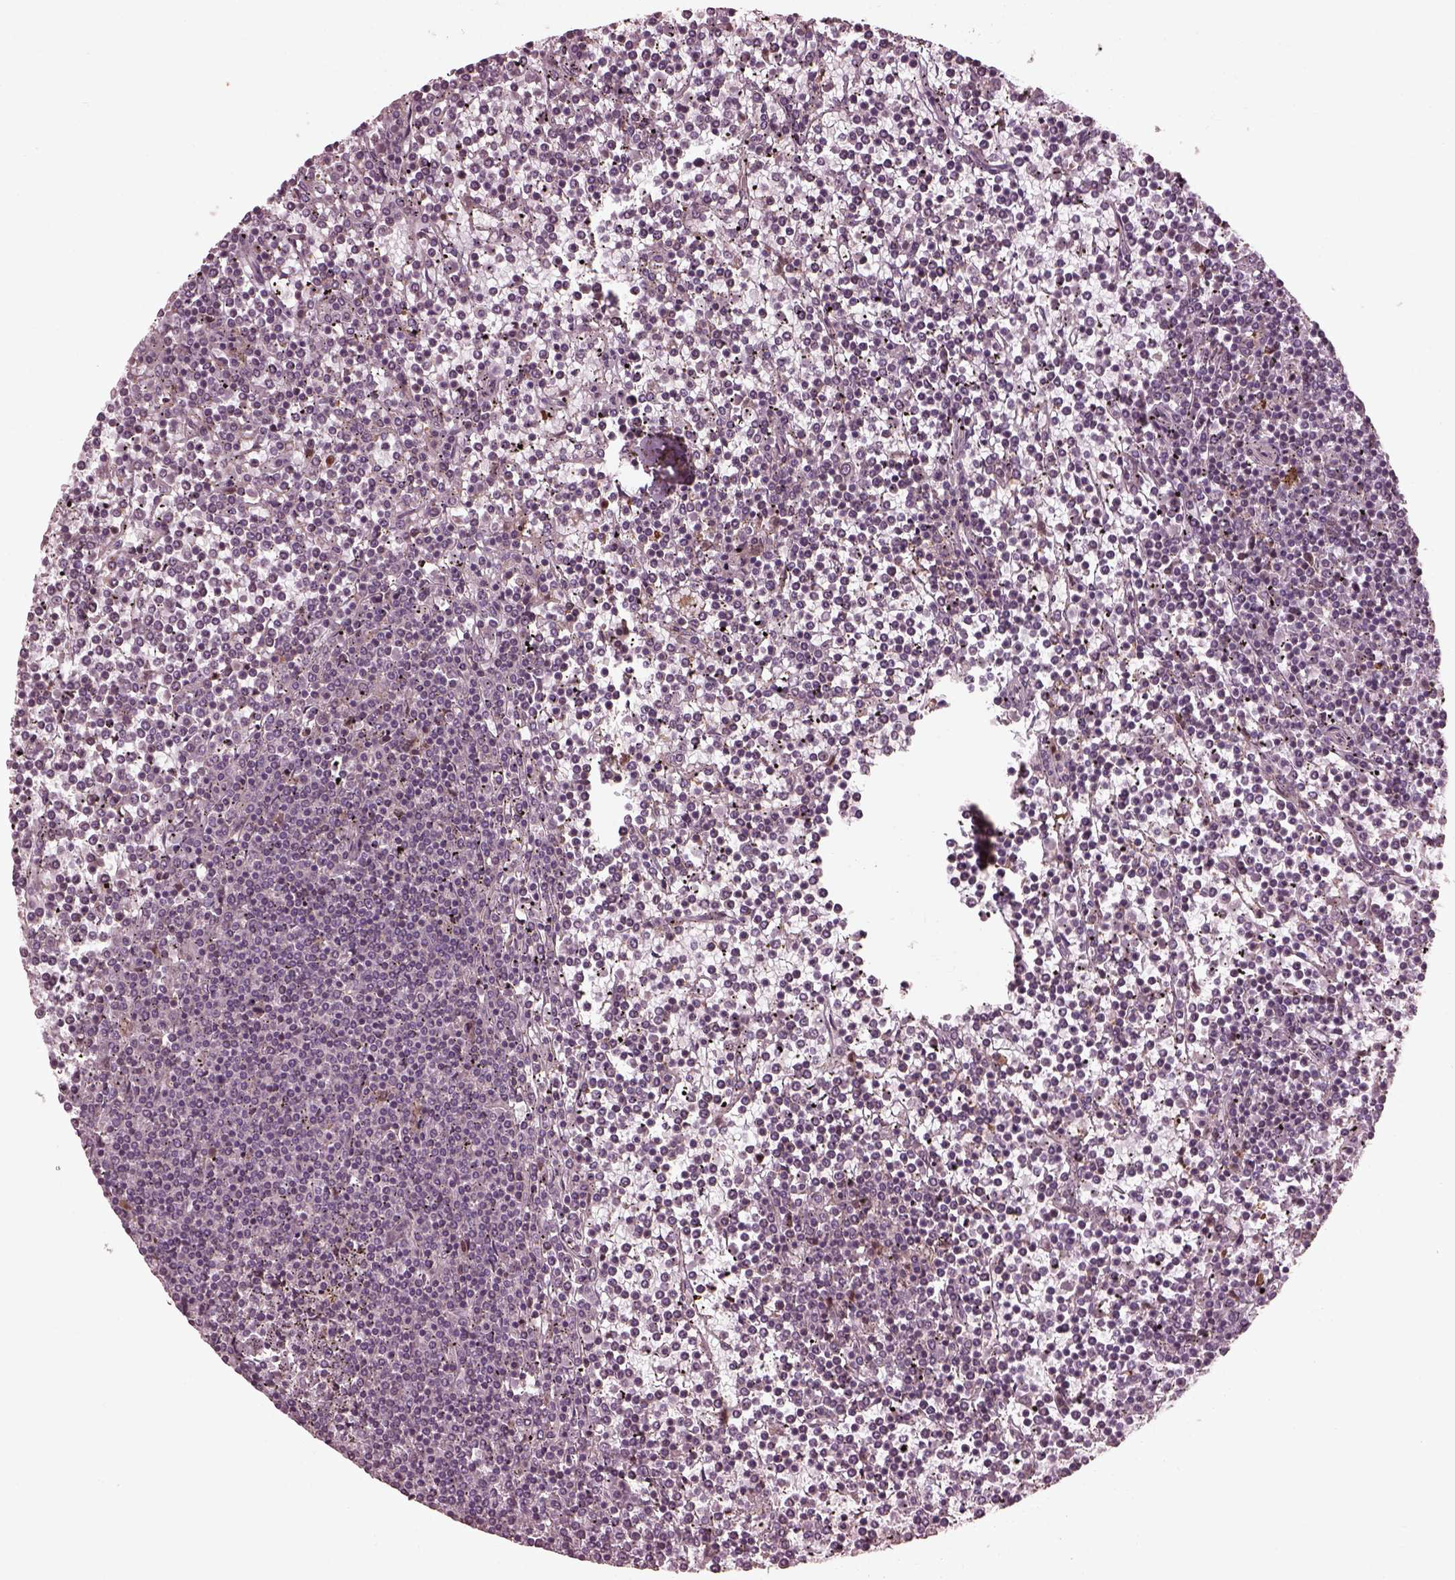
{"staining": {"intensity": "negative", "quantity": "none", "location": "none"}, "tissue": "lymphoma", "cell_type": "Tumor cells", "image_type": "cancer", "snomed": [{"axis": "morphology", "description": "Malignant lymphoma, non-Hodgkin's type, Low grade"}, {"axis": "topography", "description": "Spleen"}], "caption": "A photomicrograph of lymphoma stained for a protein reveals no brown staining in tumor cells.", "gene": "EFEMP1", "patient": {"sex": "female", "age": 19}}